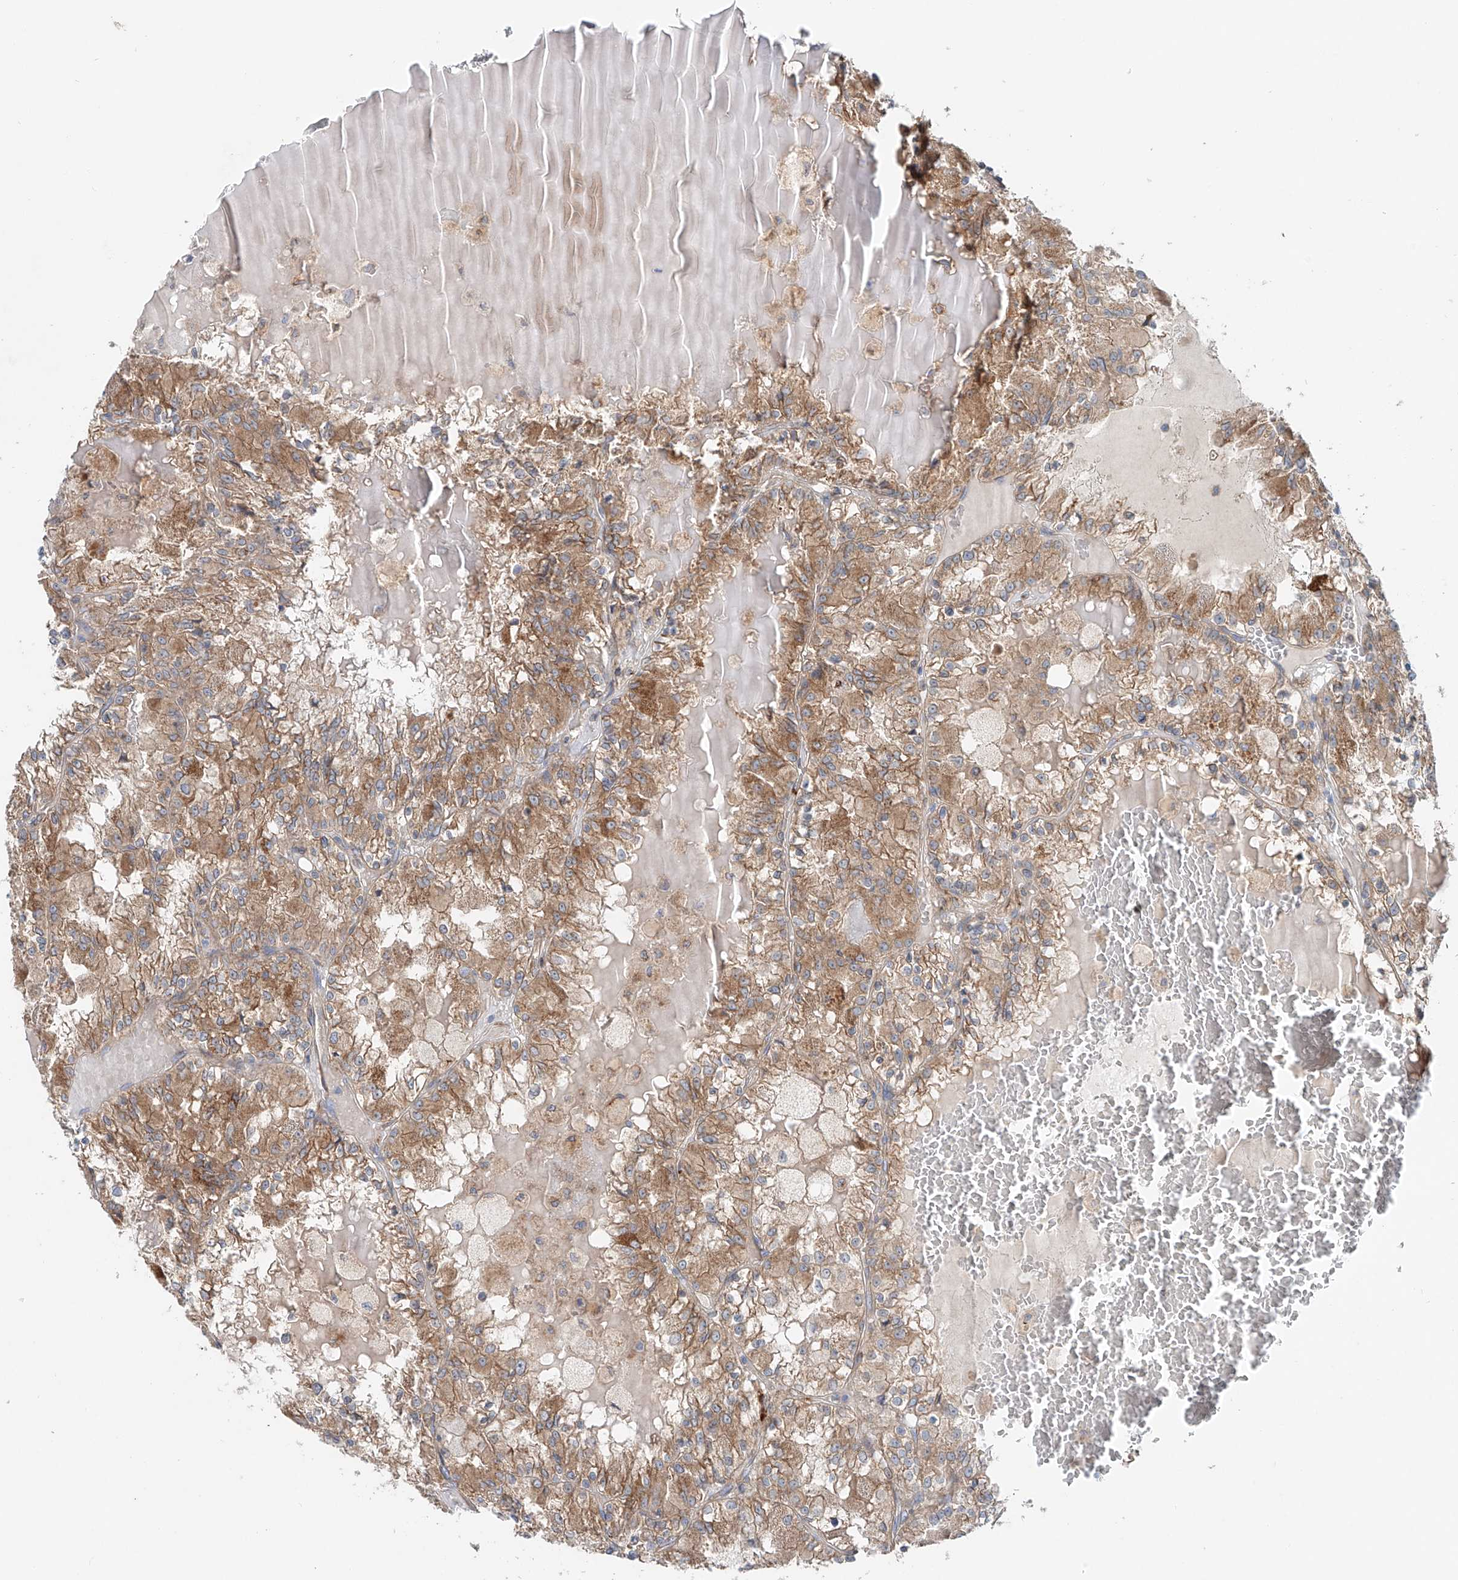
{"staining": {"intensity": "moderate", "quantity": ">75%", "location": "cytoplasmic/membranous"}, "tissue": "renal cancer", "cell_type": "Tumor cells", "image_type": "cancer", "snomed": [{"axis": "morphology", "description": "Adenocarcinoma, NOS"}, {"axis": "topography", "description": "Kidney"}], "caption": "The image displays staining of renal cancer, revealing moderate cytoplasmic/membranous protein expression (brown color) within tumor cells.", "gene": "SNAP29", "patient": {"sex": "female", "age": 56}}